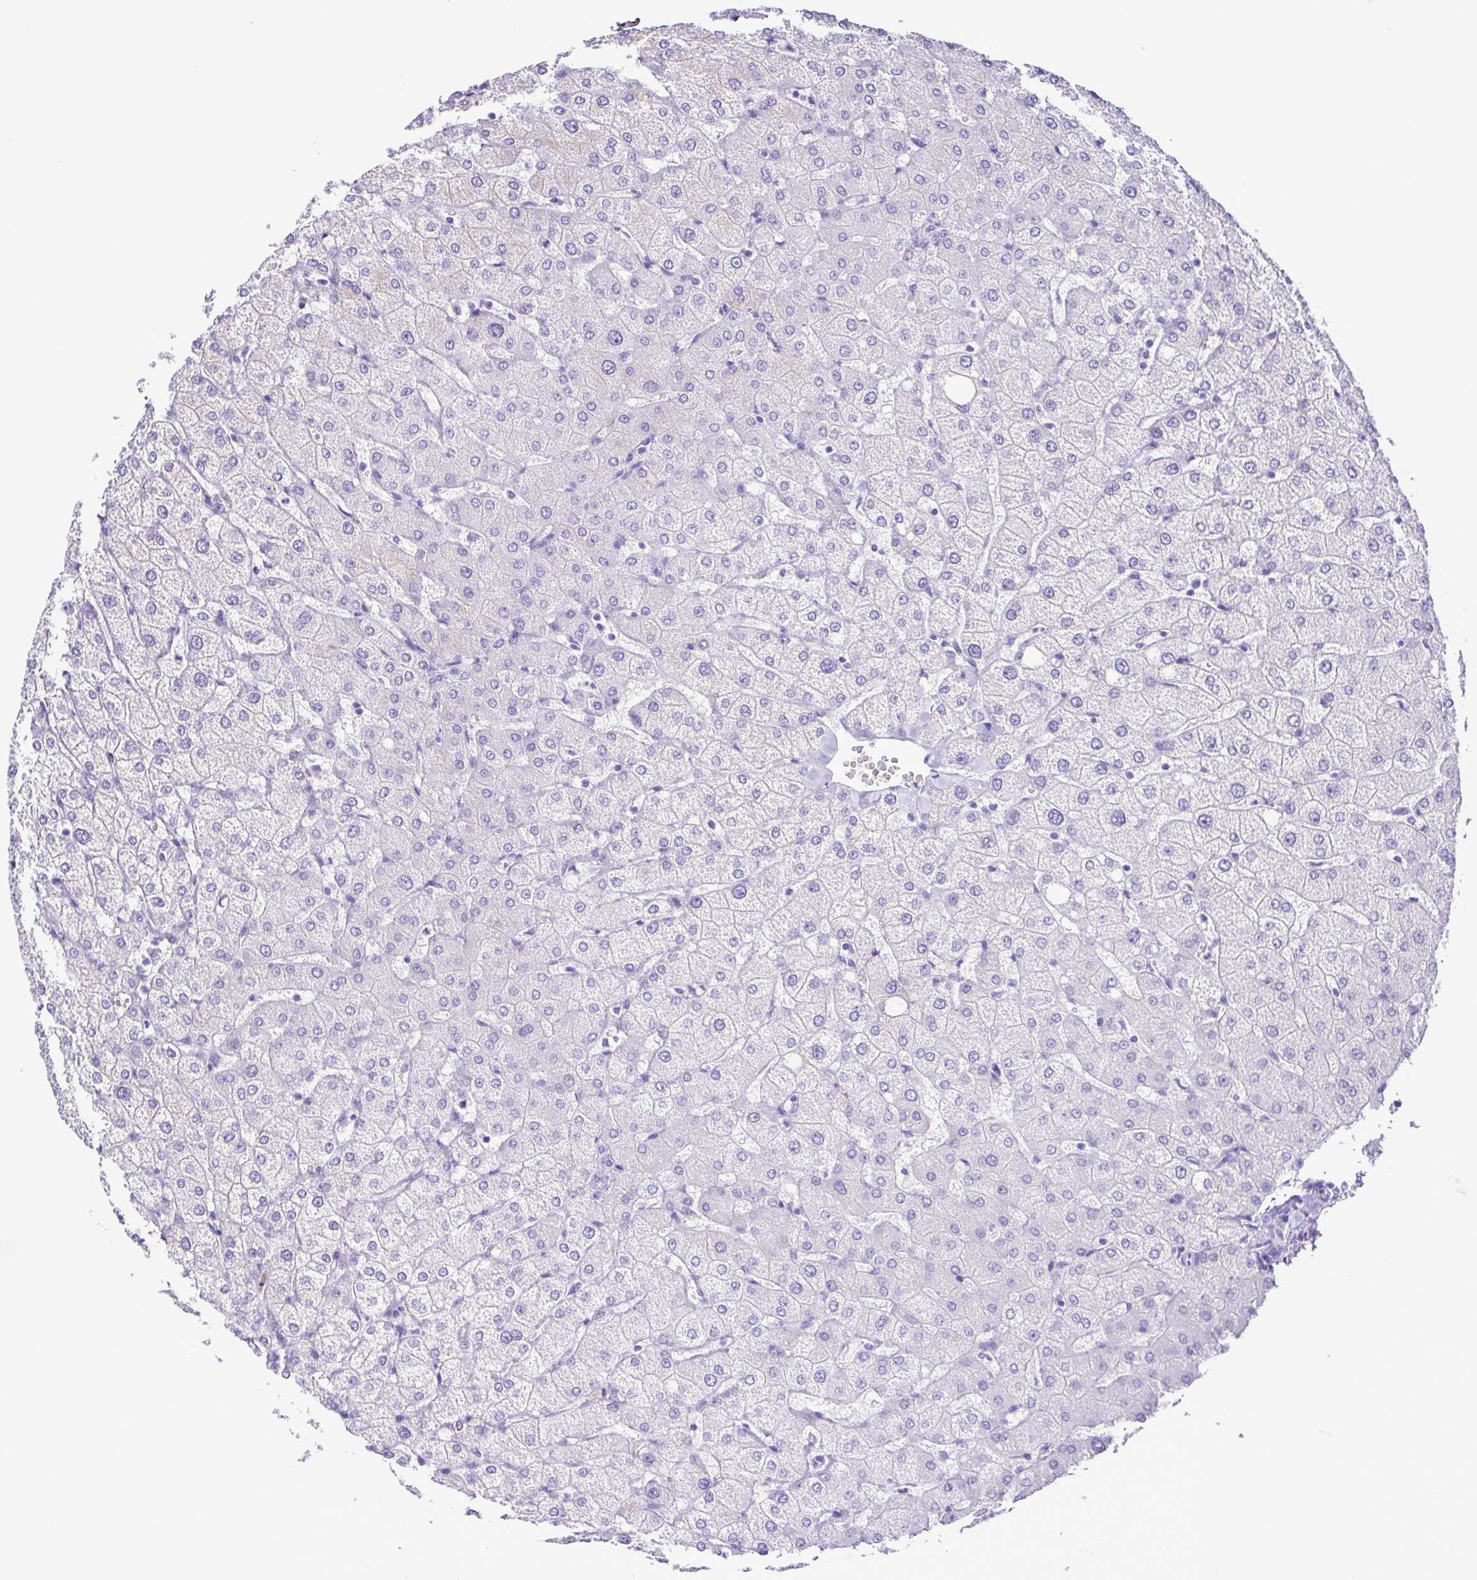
{"staining": {"intensity": "negative", "quantity": "none", "location": "none"}, "tissue": "liver", "cell_type": "Cholangiocytes", "image_type": "normal", "snomed": [{"axis": "morphology", "description": "Normal tissue, NOS"}, {"axis": "topography", "description": "Liver"}], "caption": "The IHC histopathology image has no significant staining in cholangiocytes of liver. Brightfield microscopy of immunohistochemistry (IHC) stained with DAB (brown) and hematoxylin (blue), captured at high magnification.", "gene": "CASP14", "patient": {"sex": "female", "age": 54}}